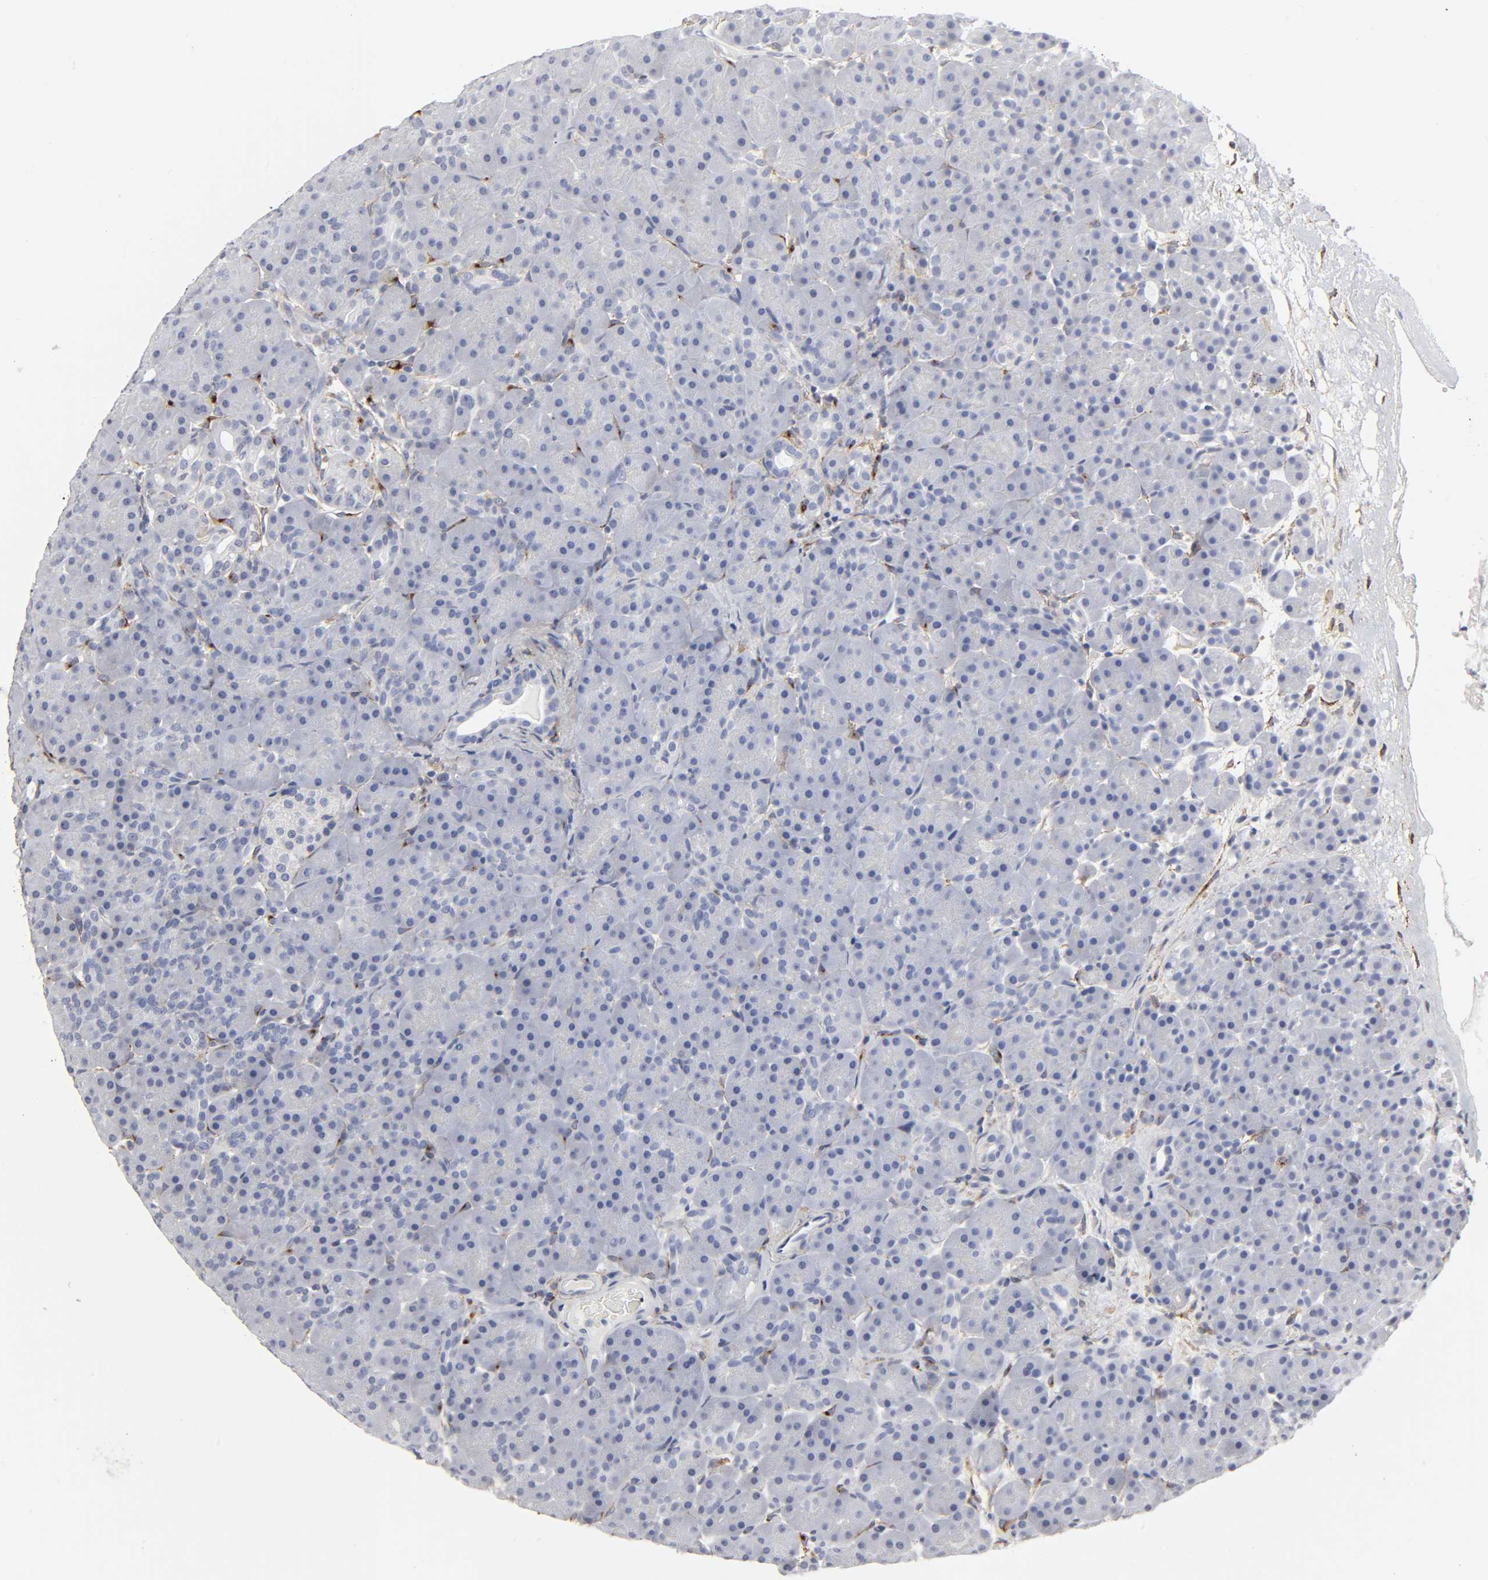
{"staining": {"intensity": "negative", "quantity": "none", "location": "none"}, "tissue": "pancreas", "cell_type": "Exocrine glandular cells", "image_type": "normal", "snomed": [{"axis": "morphology", "description": "Normal tissue, NOS"}, {"axis": "topography", "description": "Pancreas"}], "caption": "Exocrine glandular cells show no significant protein staining in unremarkable pancreas. Nuclei are stained in blue.", "gene": "LRP1", "patient": {"sex": "male", "age": 66}}